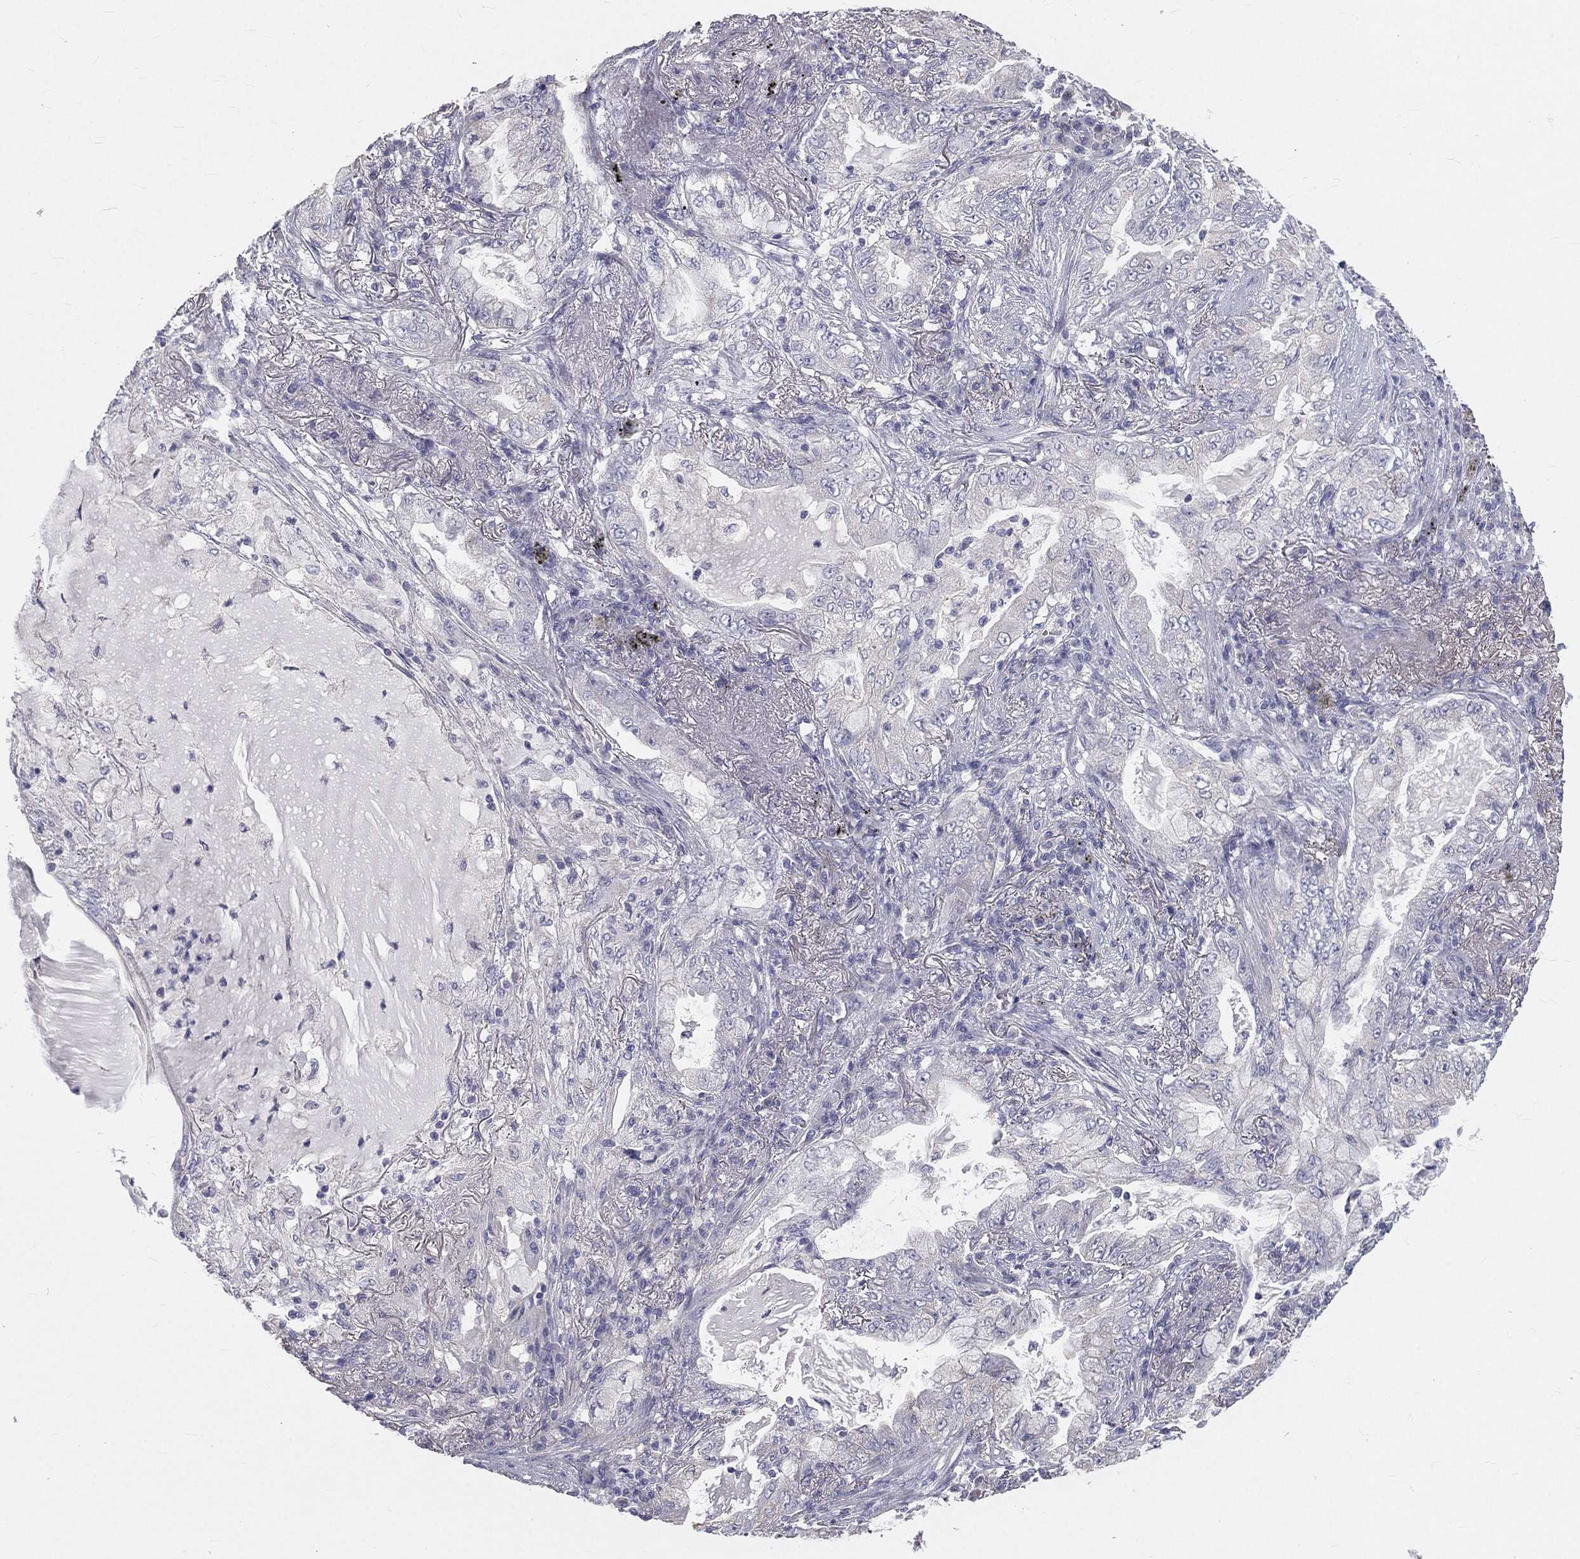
{"staining": {"intensity": "negative", "quantity": "none", "location": "none"}, "tissue": "lung cancer", "cell_type": "Tumor cells", "image_type": "cancer", "snomed": [{"axis": "morphology", "description": "Adenocarcinoma, NOS"}, {"axis": "topography", "description": "Lung"}], "caption": "IHC image of neoplastic tissue: adenocarcinoma (lung) stained with DAB (3,3'-diaminobenzidine) exhibits no significant protein staining in tumor cells.", "gene": "MUC13", "patient": {"sex": "female", "age": 73}}